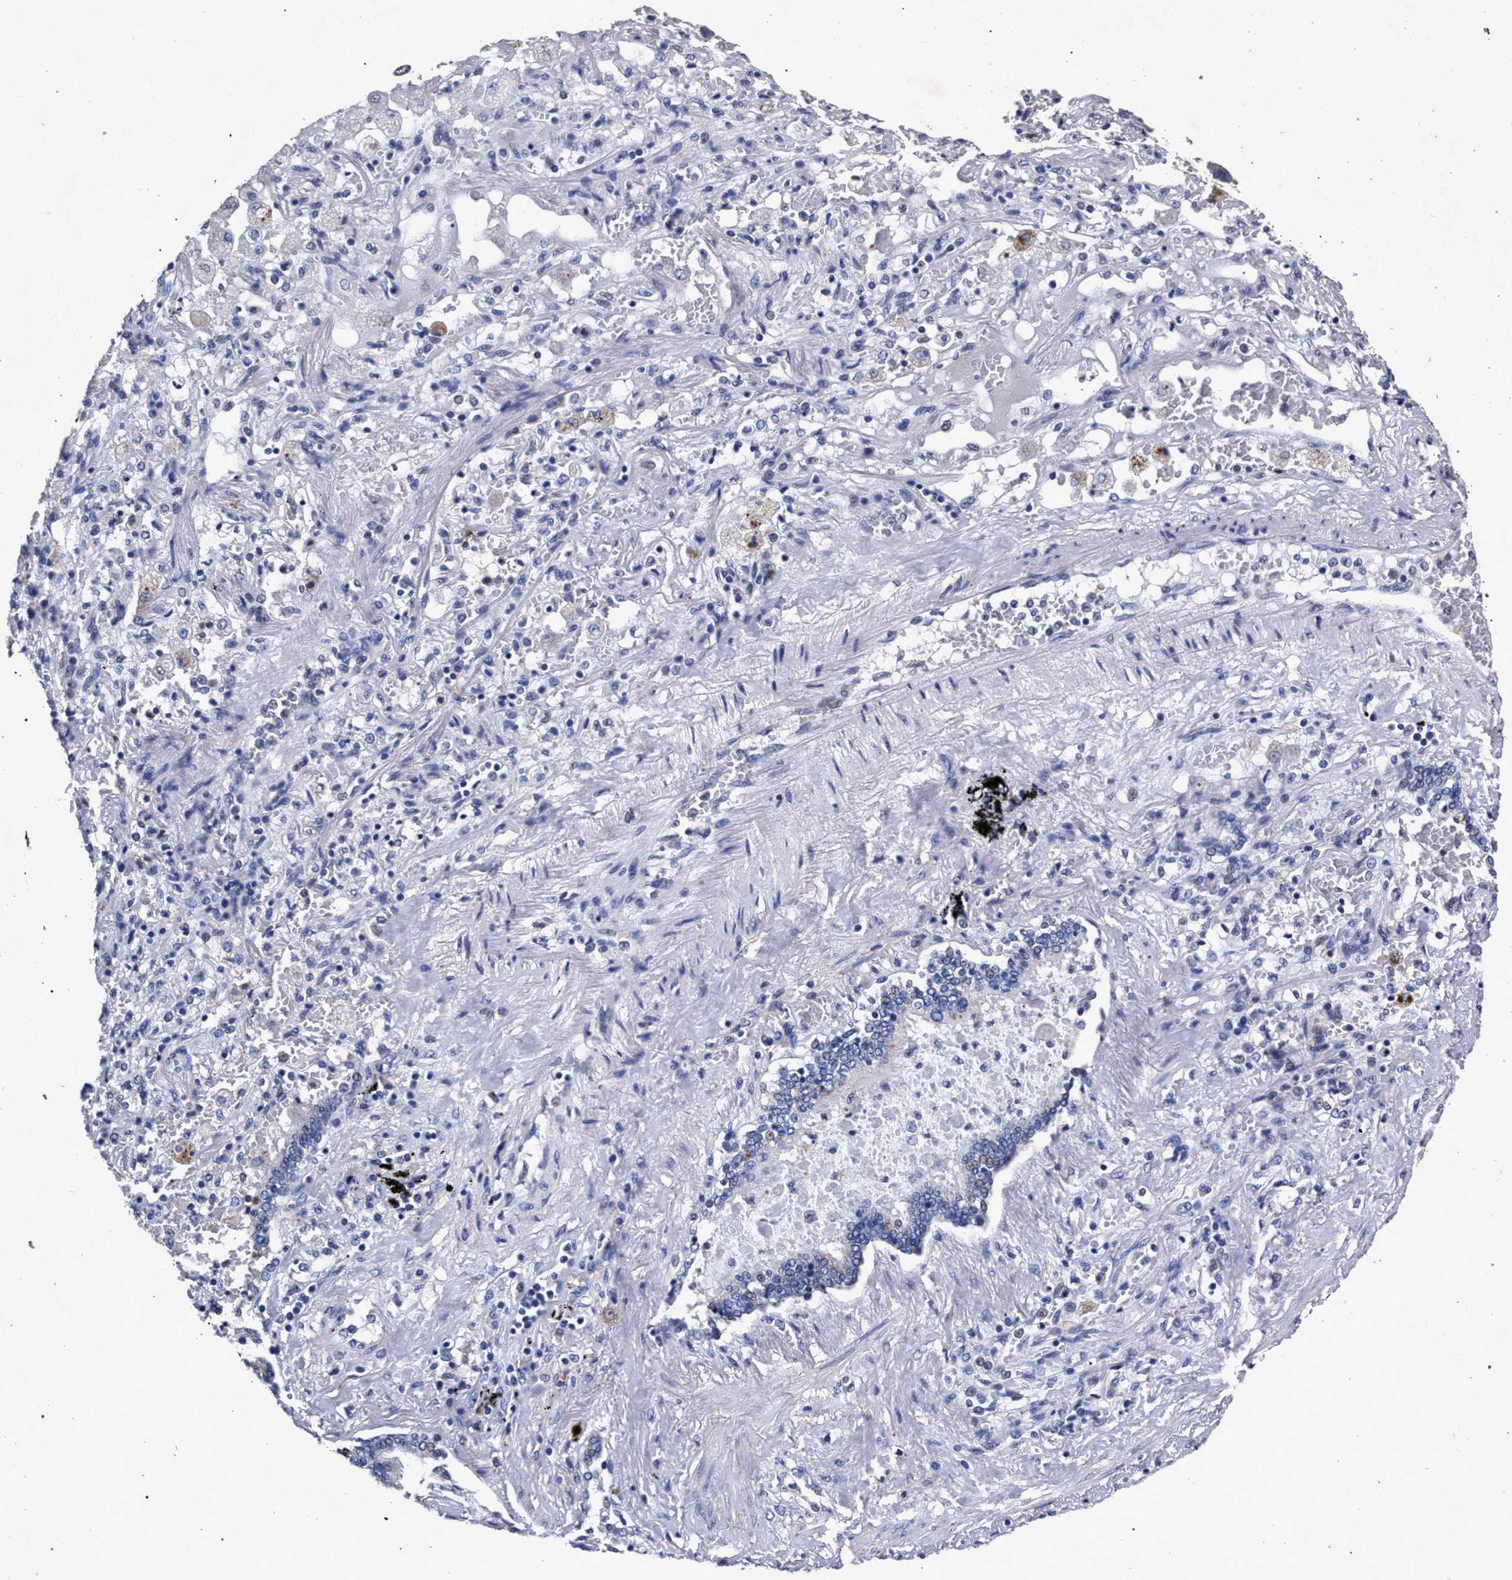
{"staining": {"intensity": "negative", "quantity": "none", "location": "none"}, "tissue": "lung cancer", "cell_type": "Tumor cells", "image_type": "cancer", "snomed": [{"axis": "morphology", "description": "Squamous cell carcinoma, NOS"}, {"axis": "topography", "description": "Lung"}], "caption": "A photomicrograph of human lung squamous cell carcinoma is negative for staining in tumor cells. Brightfield microscopy of immunohistochemistry stained with DAB (3,3'-diaminobenzidine) (brown) and hematoxylin (blue), captured at high magnification.", "gene": "ATP1A2", "patient": {"sex": "male", "age": 61}}